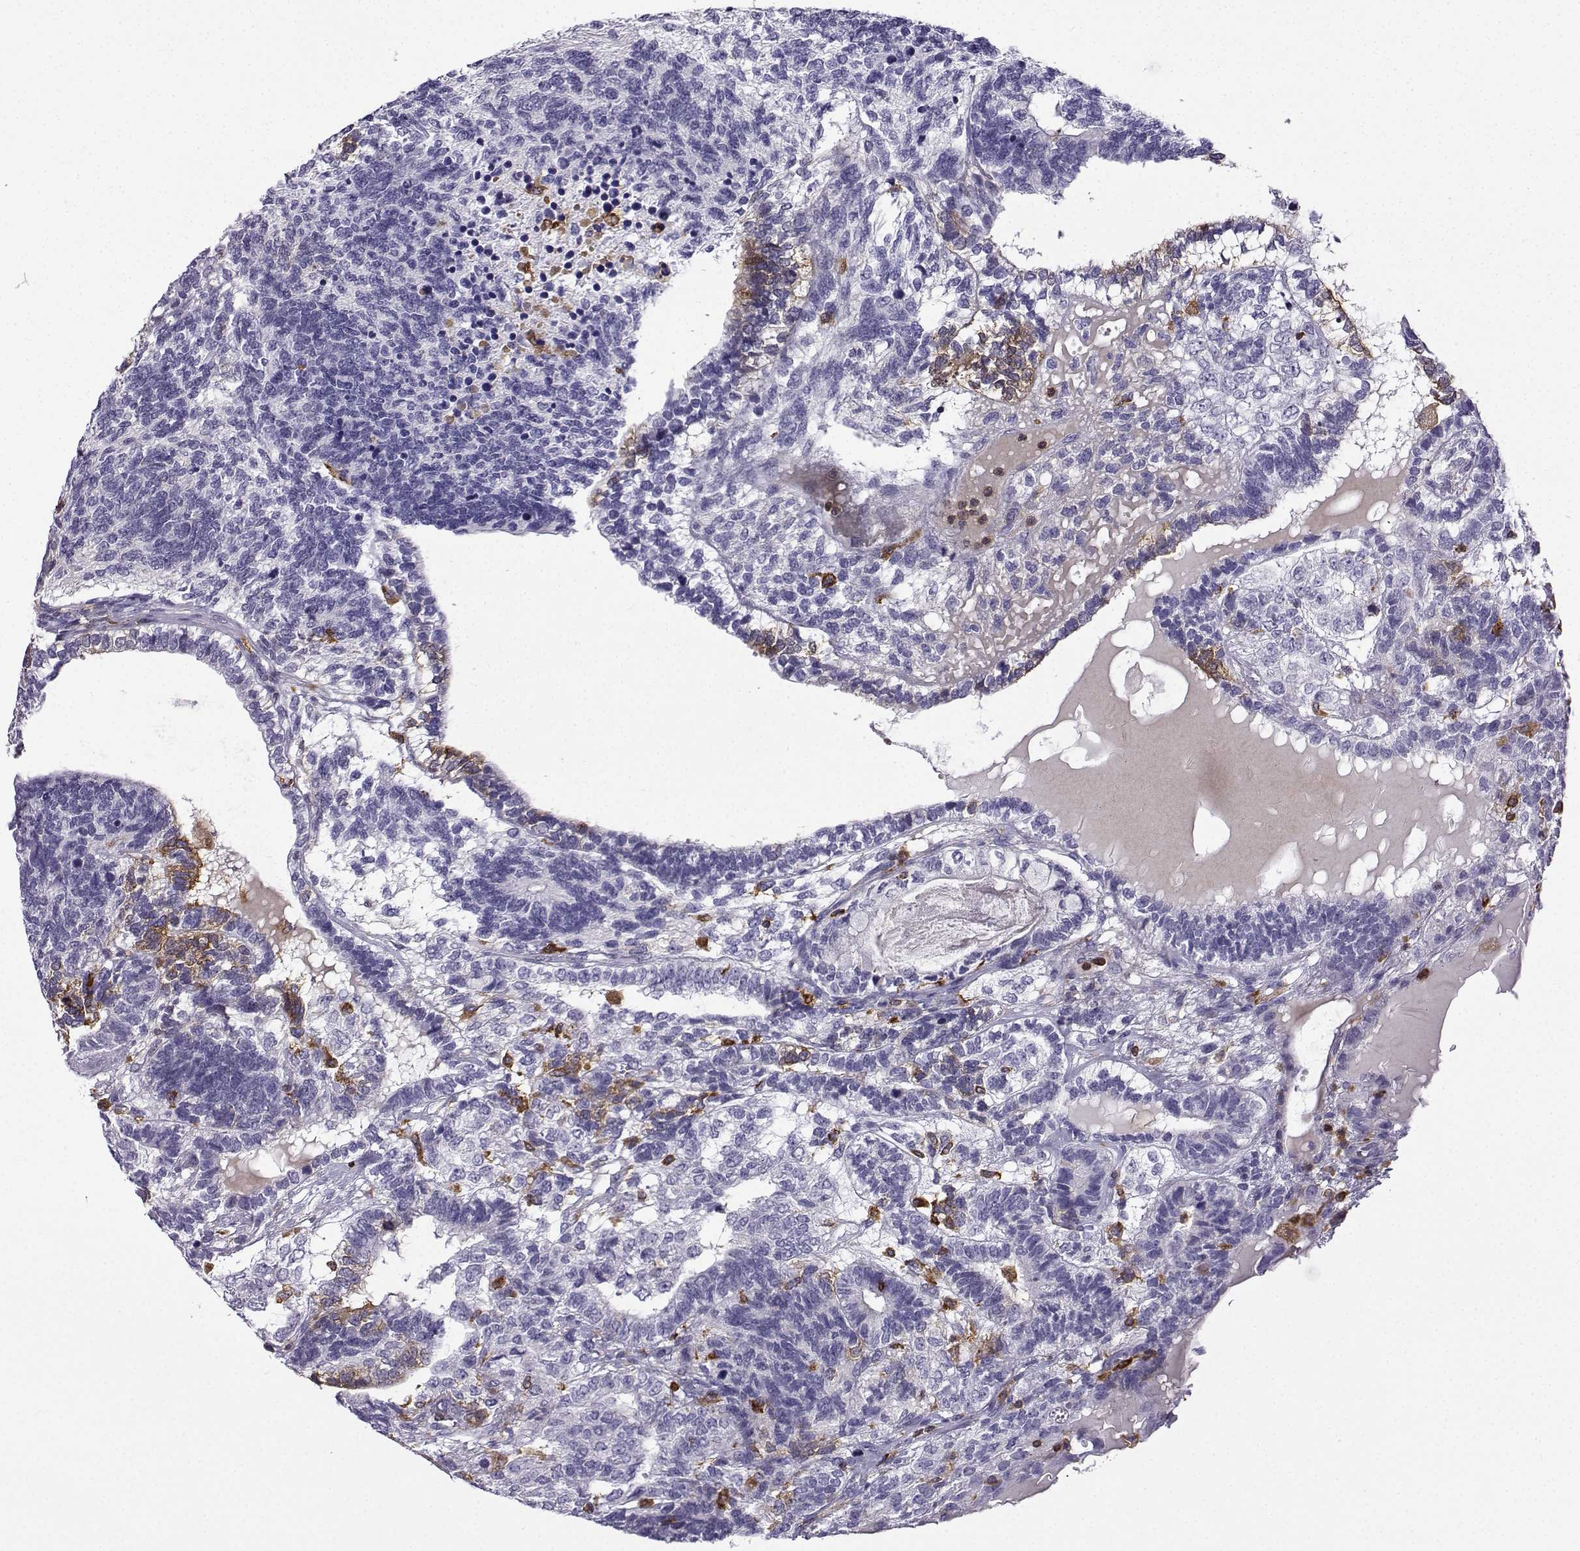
{"staining": {"intensity": "negative", "quantity": "none", "location": "none"}, "tissue": "testis cancer", "cell_type": "Tumor cells", "image_type": "cancer", "snomed": [{"axis": "morphology", "description": "Seminoma, NOS"}, {"axis": "morphology", "description": "Carcinoma, Embryonal, NOS"}, {"axis": "topography", "description": "Testis"}], "caption": "Immunohistochemistry (IHC) micrograph of neoplastic tissue: testis embryonal carcinoma stained with DAB (3,3'-diaminobenzidine) reveals no significant protein staining in tumor cells. (Immunohistochemistry (IHC), brightfield microscopy, high magnification).", "gene": "DOCK10", "patient": {"sex": "male", "age": 41}}